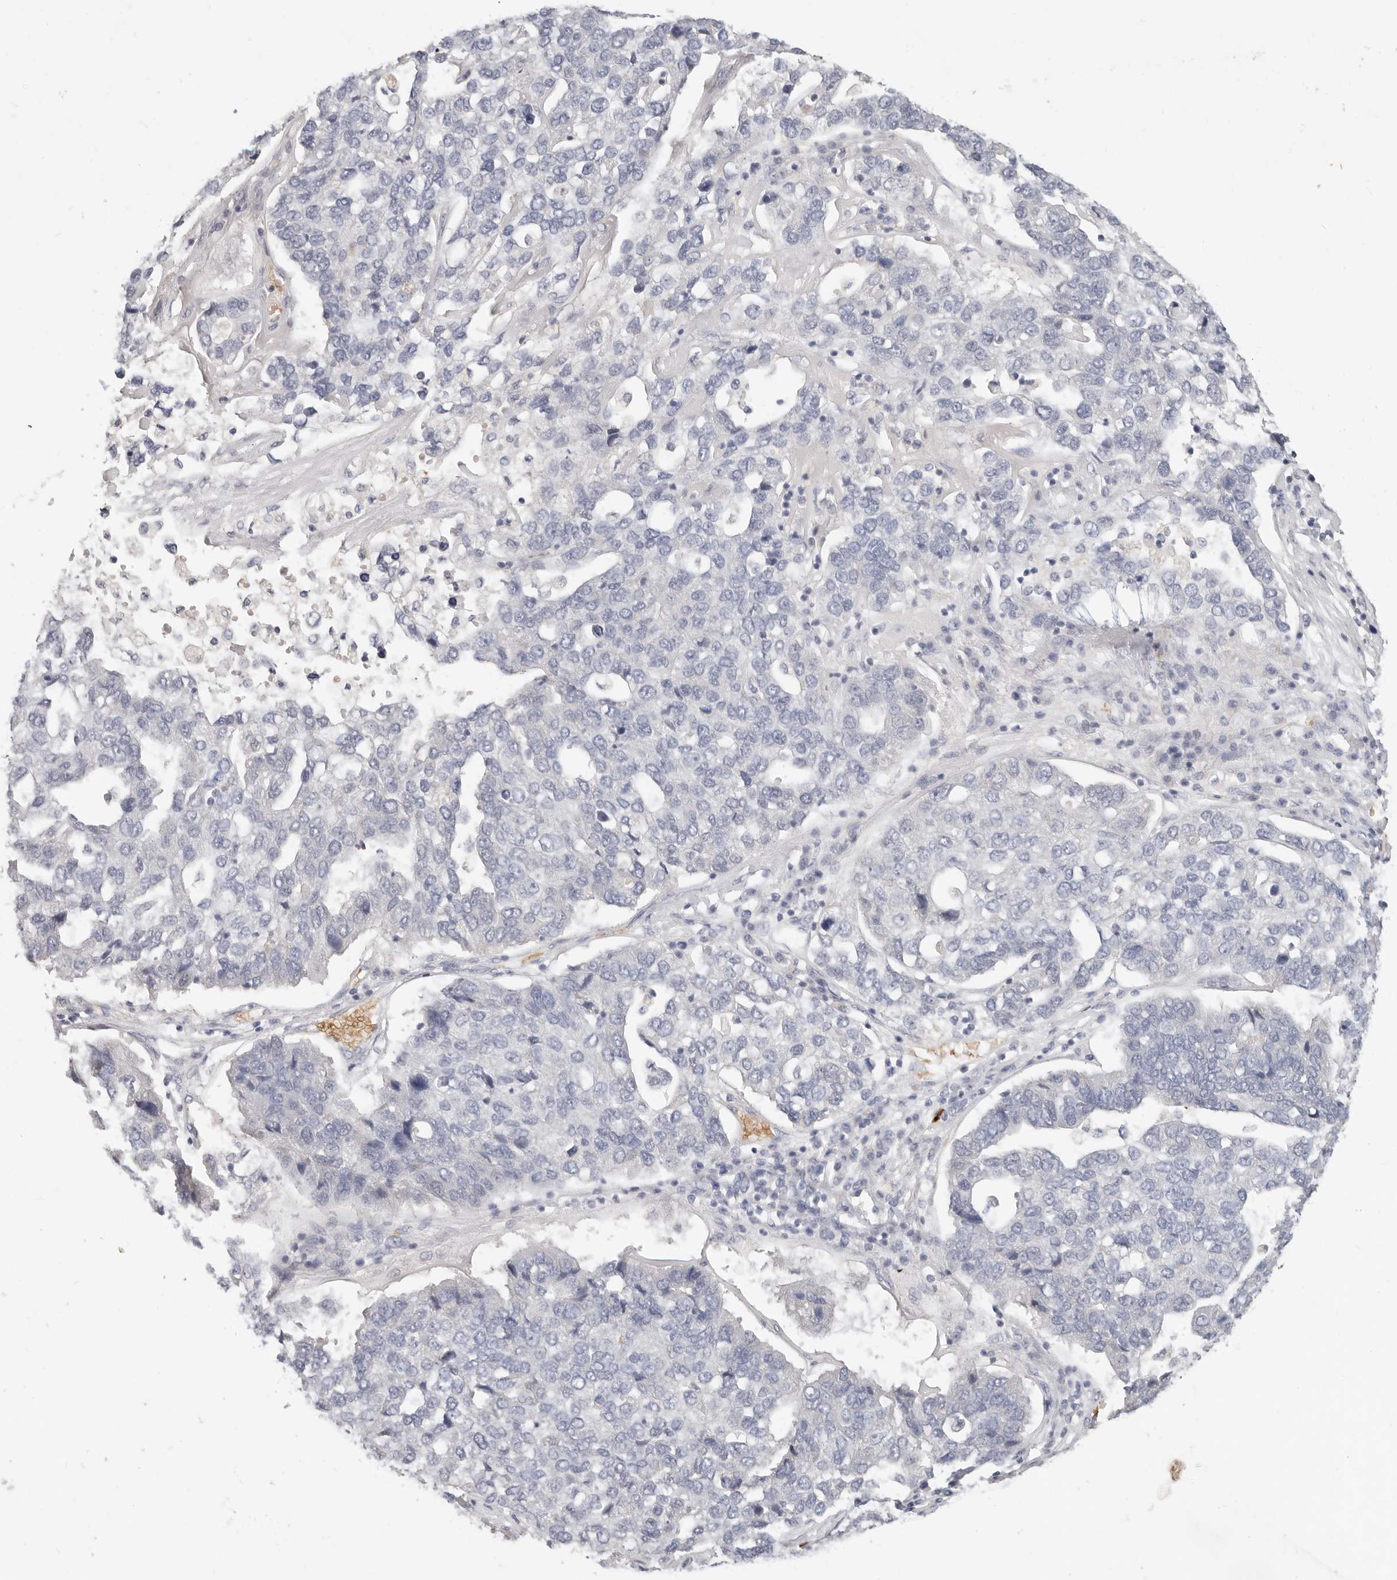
{"staining": {"intensity": "negative", "quantity": "none", "location": "none"}, "tissue": "pancreatic cancer", "cell_type": "Tumor cells", "image_type": "cancer", "snomed": [{"axis": "morphology", "description": "Adenocarcinoma, NOS"}, {"axis": "topography", "description": "Pancreas"}], "caption": "A photomicrograph of human pancreatic cancer (adenocarcinoma) is negative for staining in tumor cells.", "gene": "TMEM63B", "patient": {"sex": "female", "age": 61}}